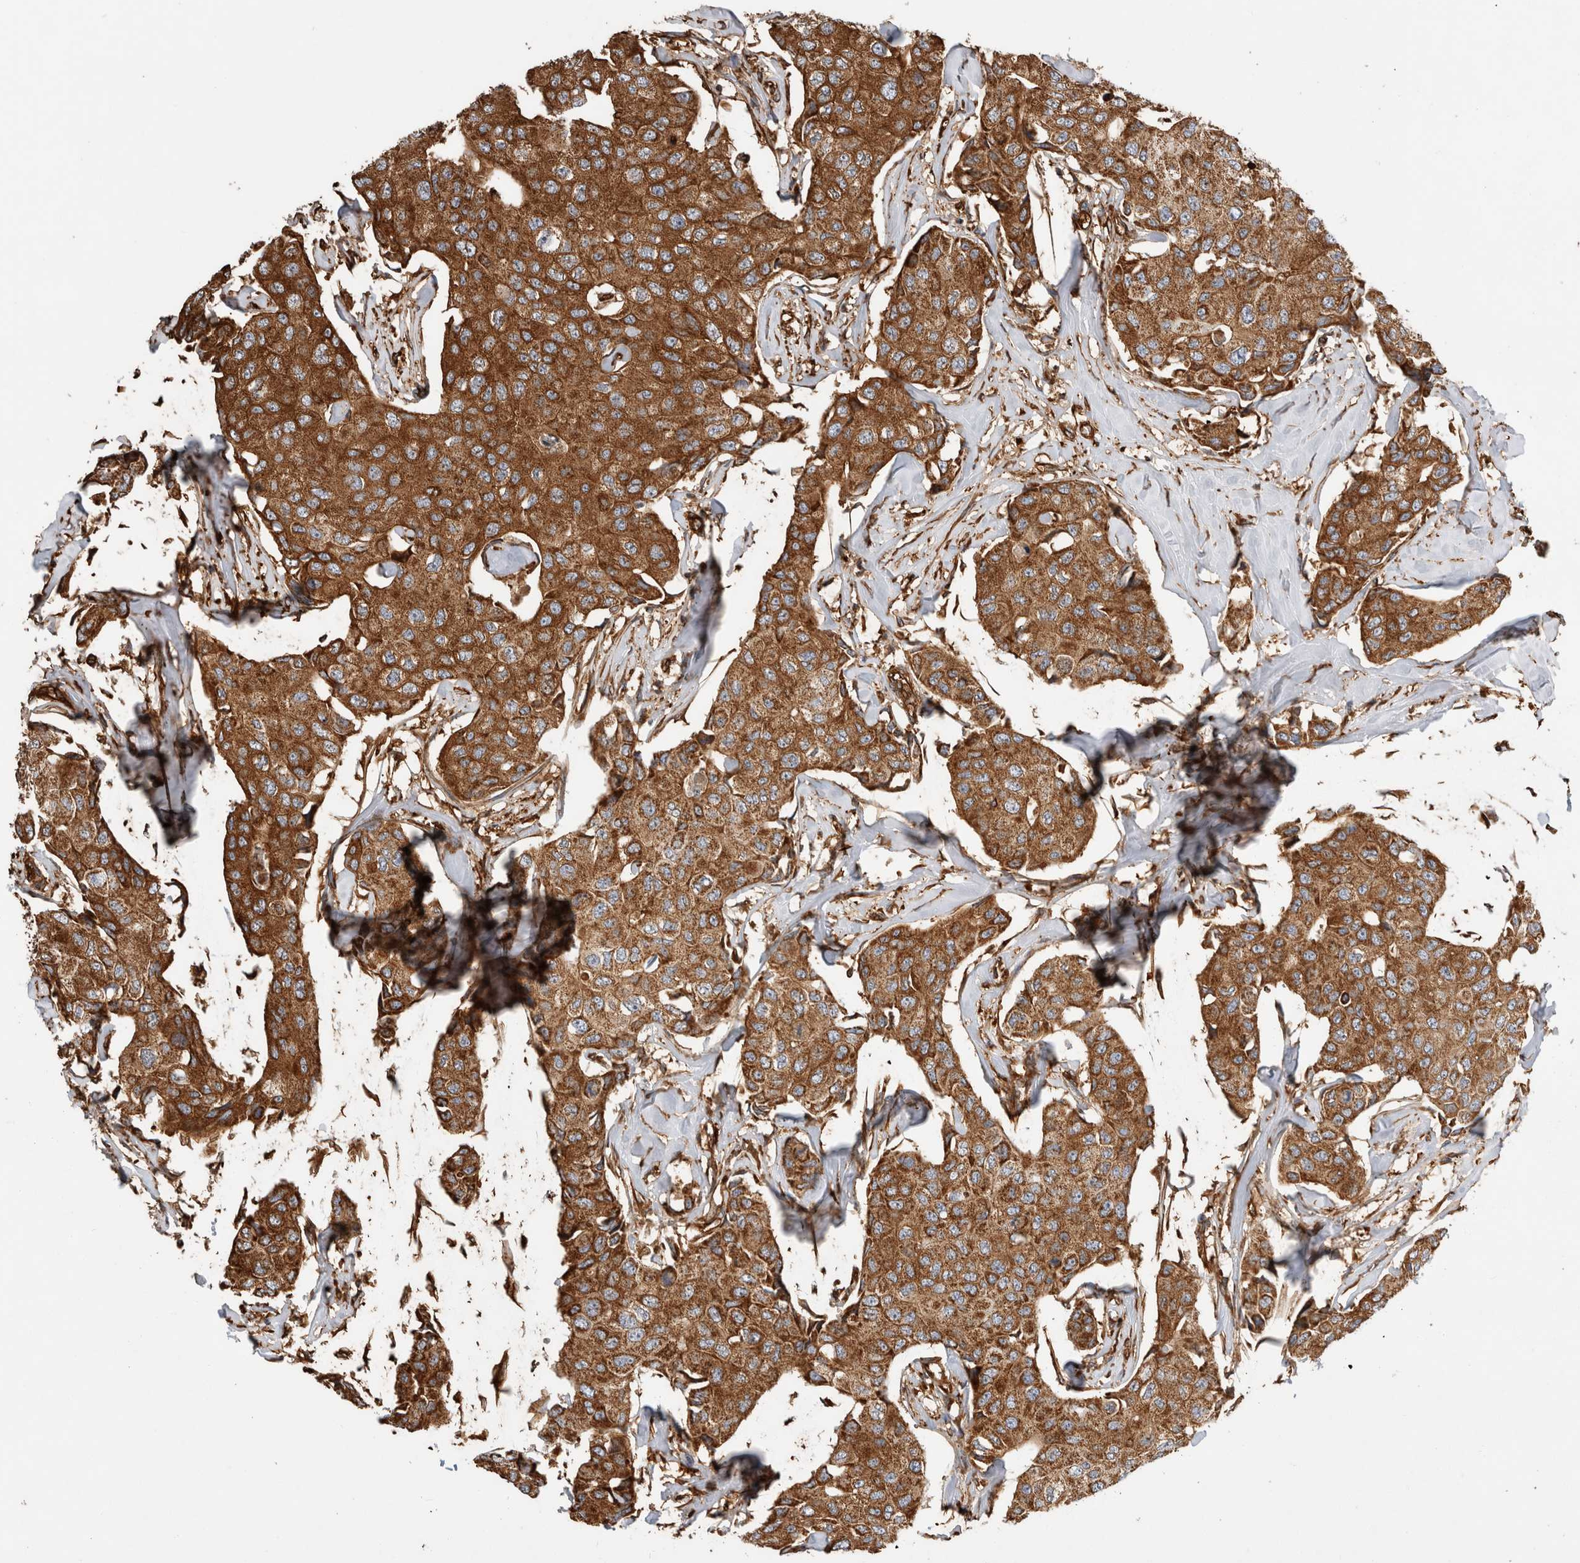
{"staining": {"intensity": "moderate", "quantity": ">75%", "location": "cytoplasmic/membranous"}, "tissue": "breast cancer", "cell_type": "Tumor cells", "image_type": "cancer", "snomed": [{"axis": "morphology", "description": "Duct carcinoma"}, {"axis": "topography", "description": "Breast"}], "caption": "Immunohistochemistry (IHC) histopathology image of infiltrating ductal carcinoma (breast) stained for a protein (brown), which reveals medium levels of moderate cytoplasmic/membranous positivity in approximately >75% of tumor cells.", "gene": "ZNF397", "patient": {"sex": "female", "age": 80}}